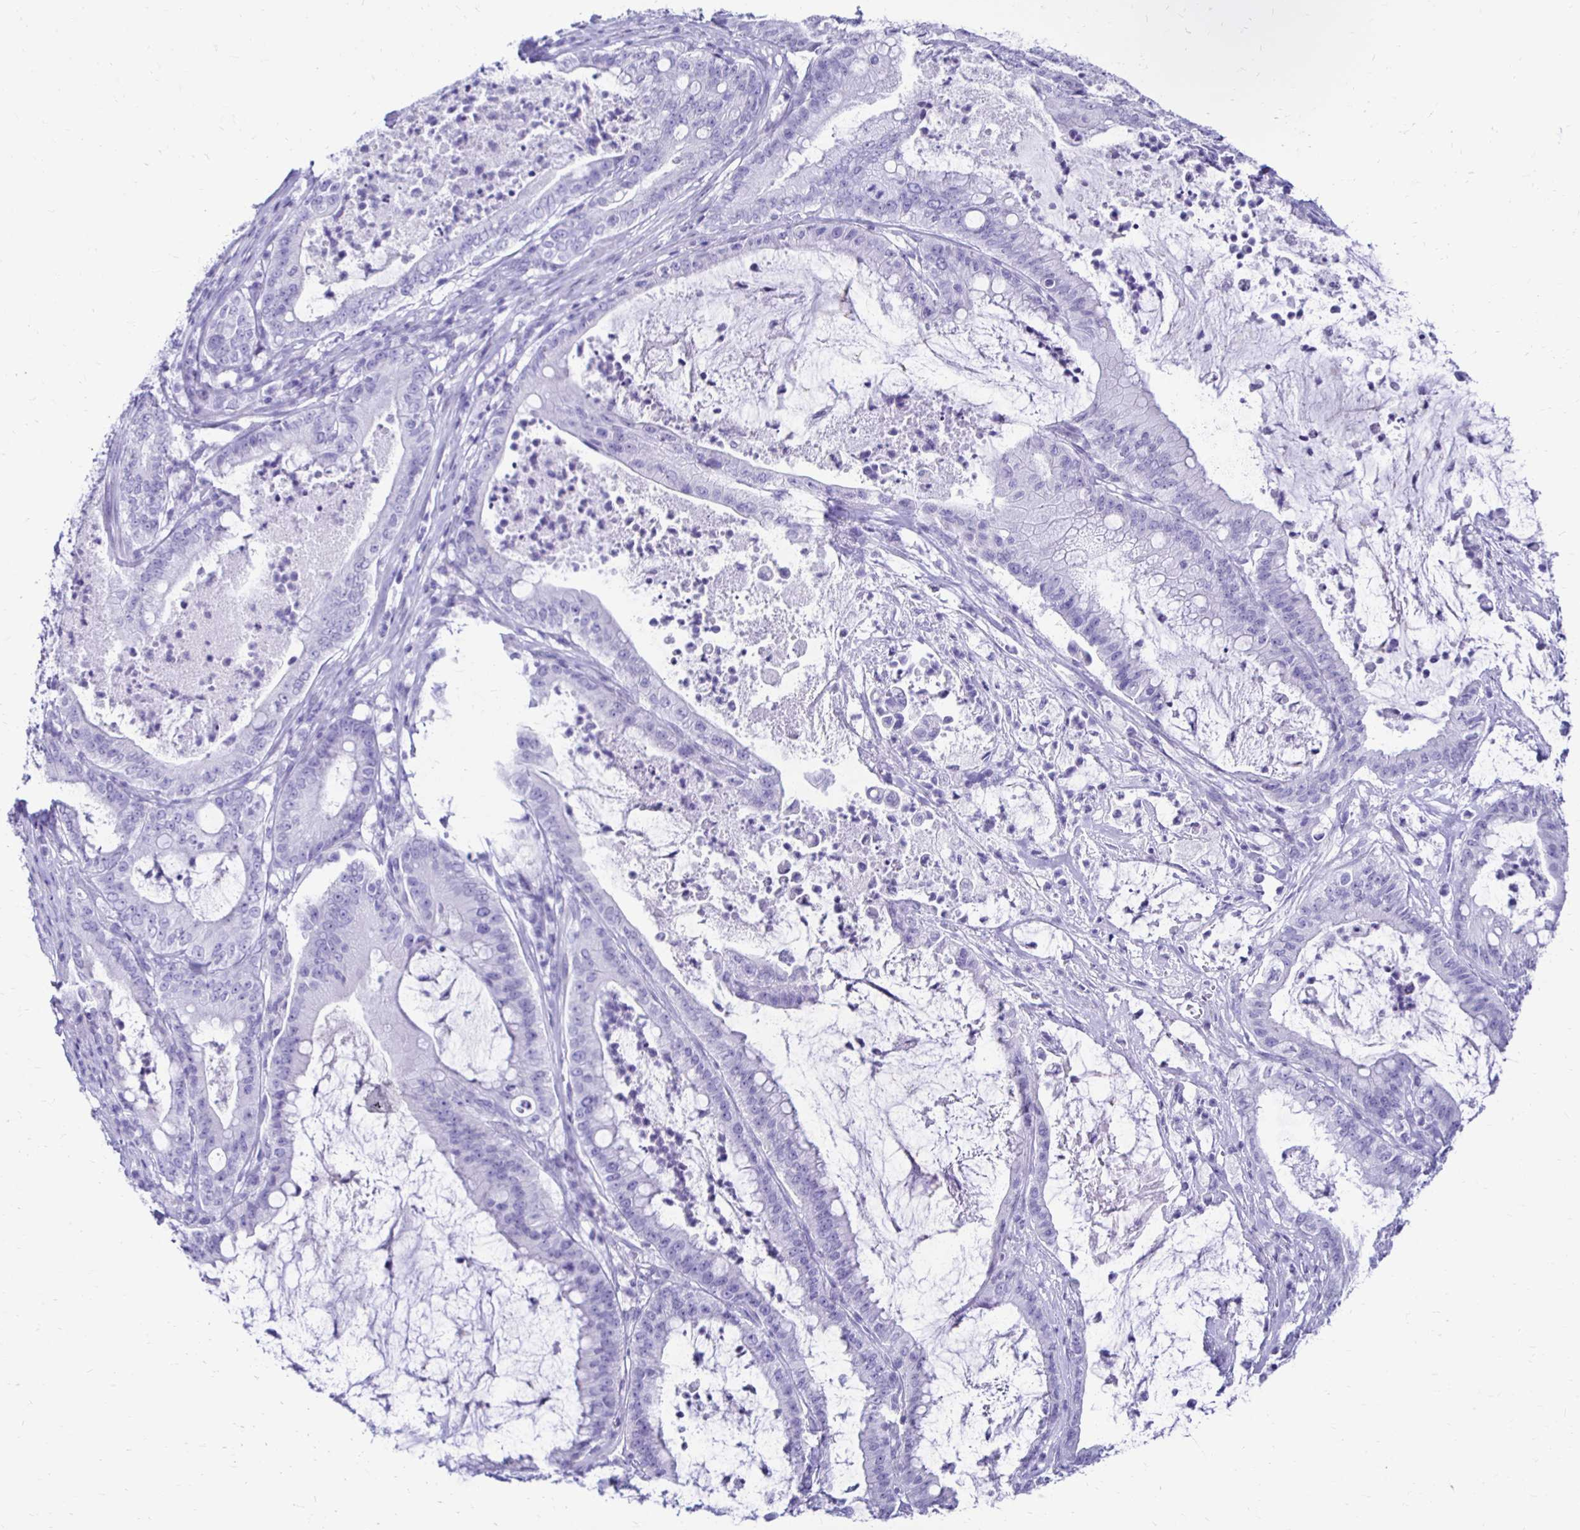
{"staining": {"intensity": "negative", "quantity": "none", "location": "none"}, "tissue": "pancreatic cancer", "cell_type": "Tumor cells", "image_type": "cancer", "snomed": [{"axis": "morphology", "description": "Adenocarcinoma, NOS"}, {"axis": "topography", "description": "Pancreas"}], "caption": "This is a micrograph of IHC staining of adenocarcinoma (pancreatic), which shows no expression in tumor cells. The staining is performed using DAB brown chromogen with nuclei counter-stained in using hematoxylin.", "gene": "CST5", "patient": {"sex": "male", "age": 71}}